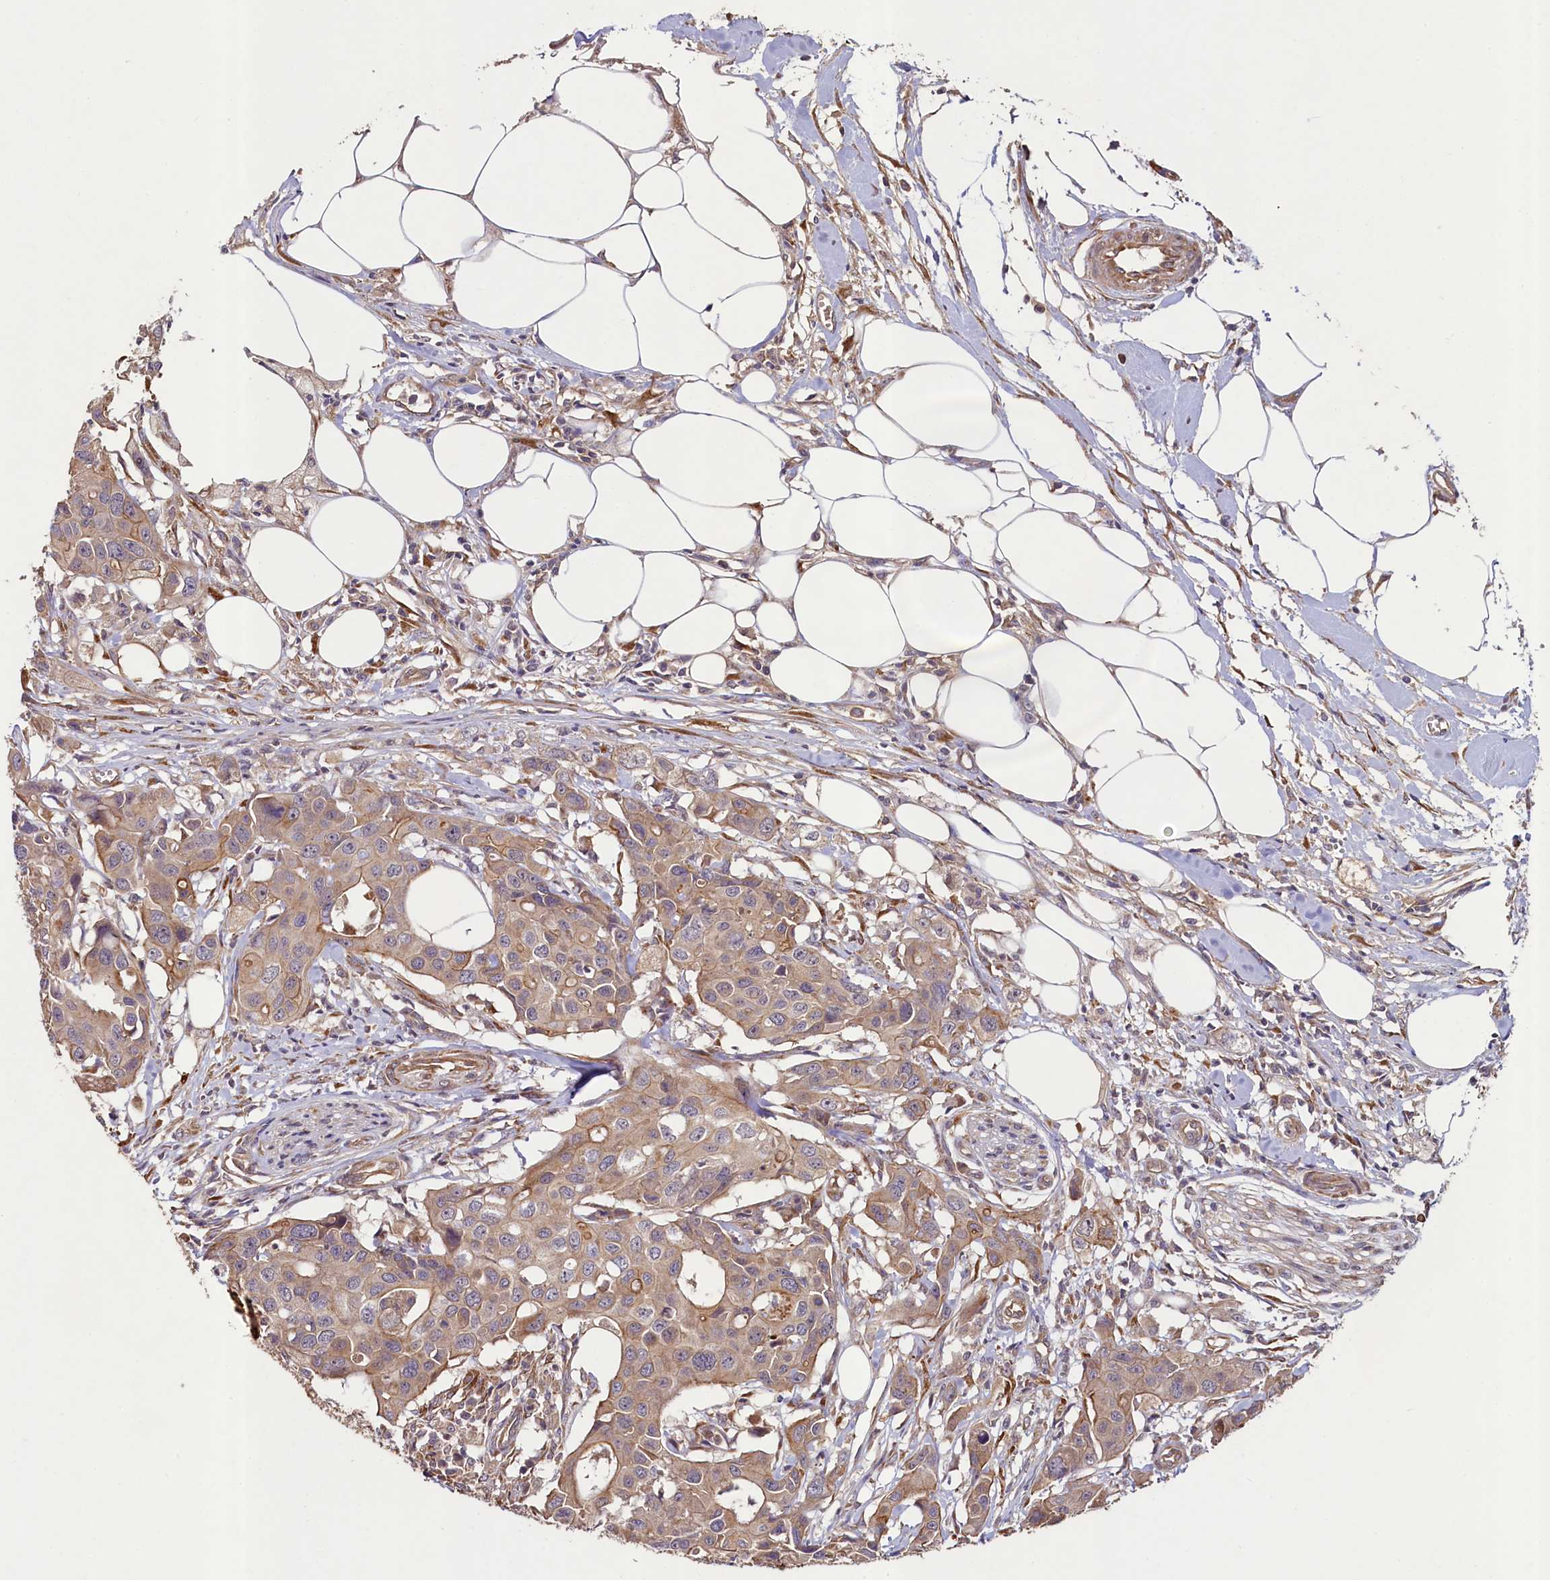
{"staining": {"intensity": "moderate", "quantity": "<25%", "location": "cytoplasmic/membranous"}, "tissue": "colorectal cancer", "cell_type": "Tumor cells", "image_type": "cancer", "snomed": [{"axis": "morphology", "description": "Adenocarcinoma, NOS"}, {"axis": "topography", "description": "Colon"}], "caption": "Immunohistochemistry (IHC) image of colorectal cancer (adenocarcinoma) stained for a protein (brown), which displays low levels of moderate cytoplasmic/membranous positivity in approximately <25% of tumor cells.", "gene": "CCDC102A", "patient": {"sex": "male", "age": 77}}